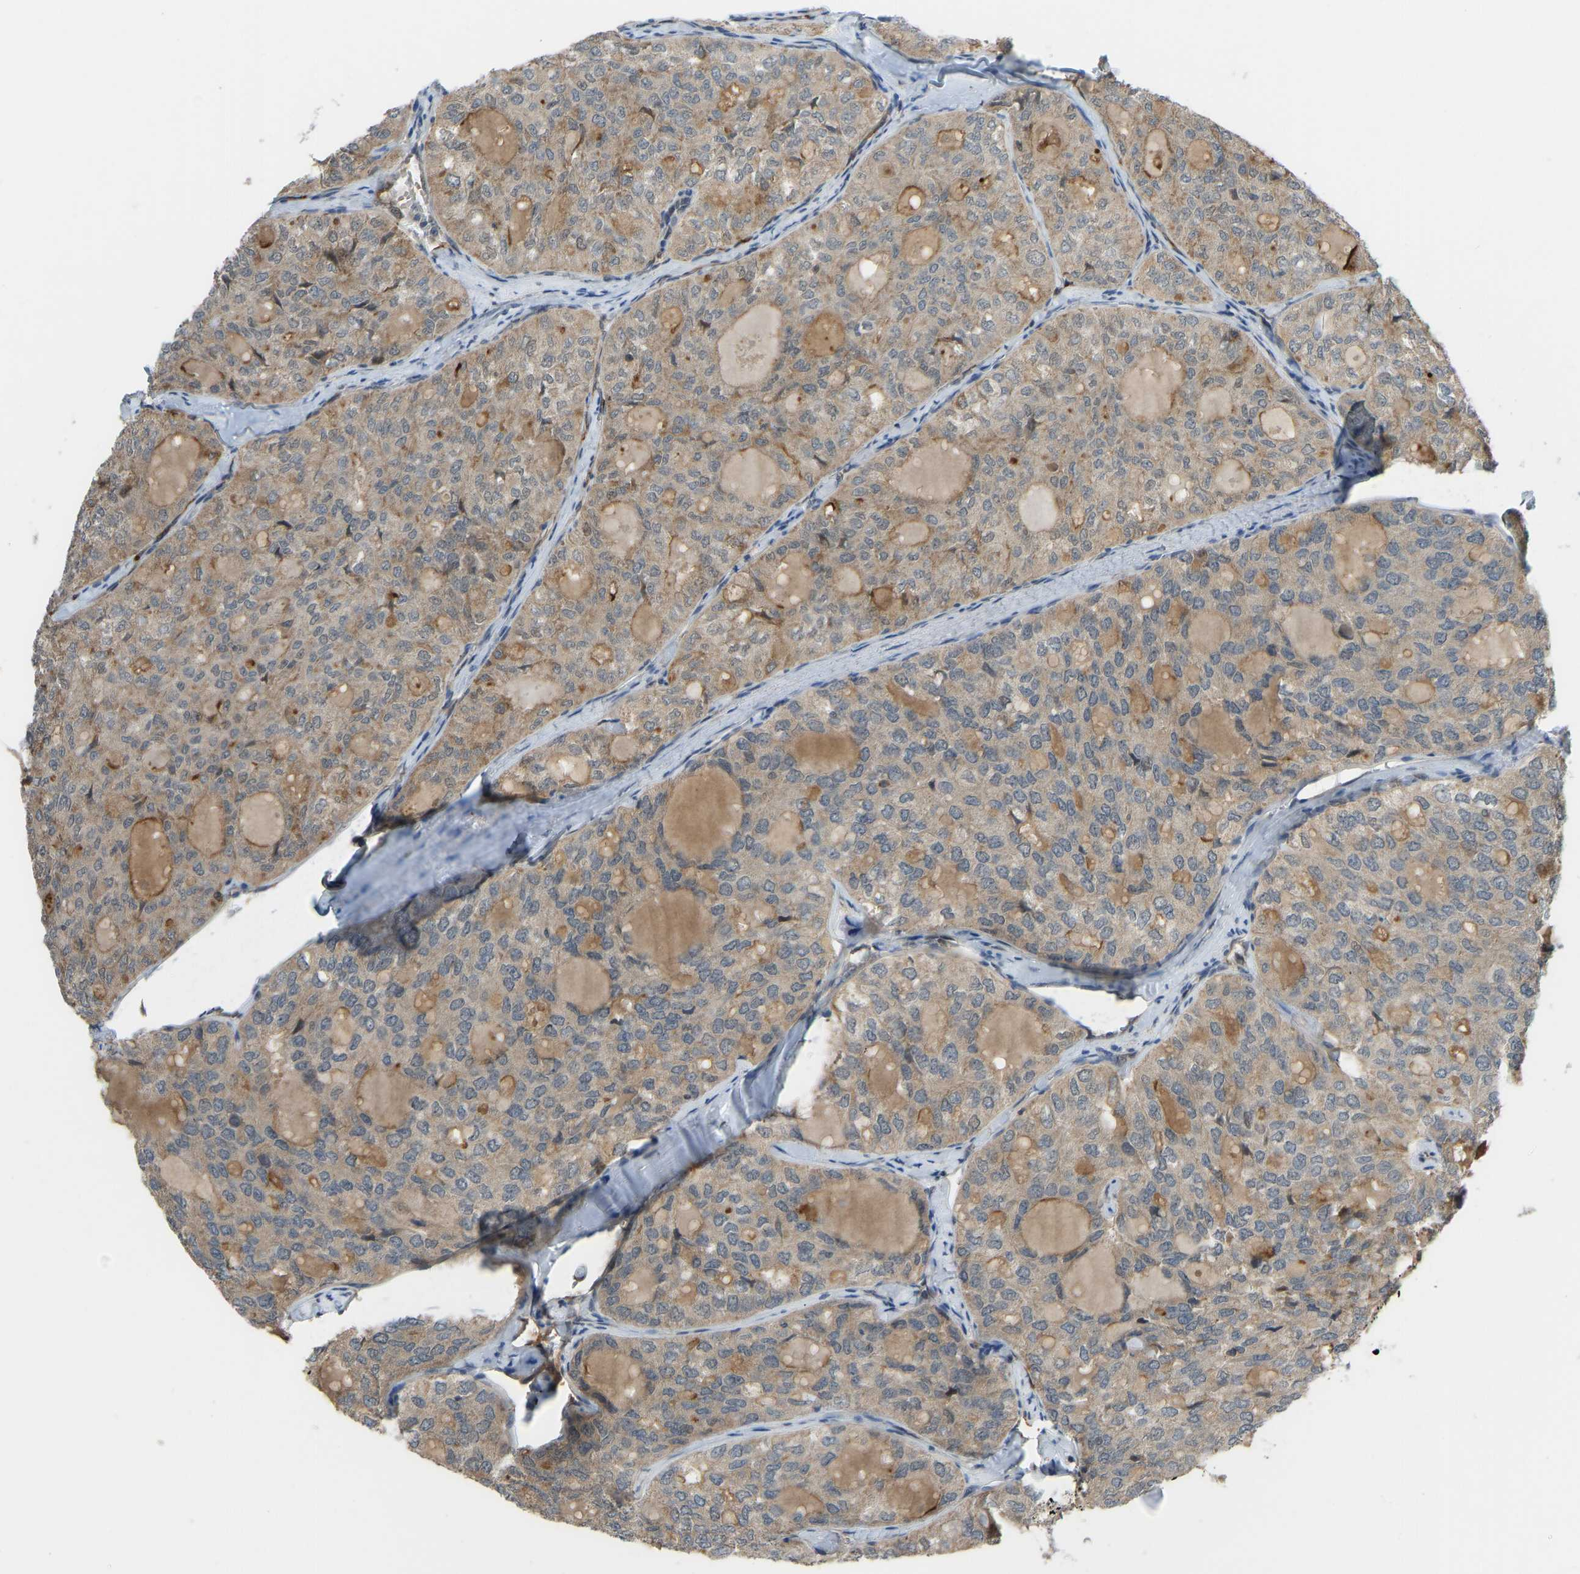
{"staining": {"intensity": "moderate", "quantity": "25%-75%", "location": "cytoplasmic/membranous"}, "tissue": "thyroid cancer", "cell_type": "Tumor cells", "image_type": "cancer", "snomed": [{"axis": "morphology", "description": "Follicular adenoma carcinoma, NOS"}, {"axis": "topography", "description": "Thyroid gland"}], "caption": "This is a histology image of immunohistochemistry (IHC) staining of thyroid cancer, which shows moderate staining in the cytoplasmic/membranous of tumor cells.", "gene": "CCT8", "patient": {"sex": "male", "age": 75}}